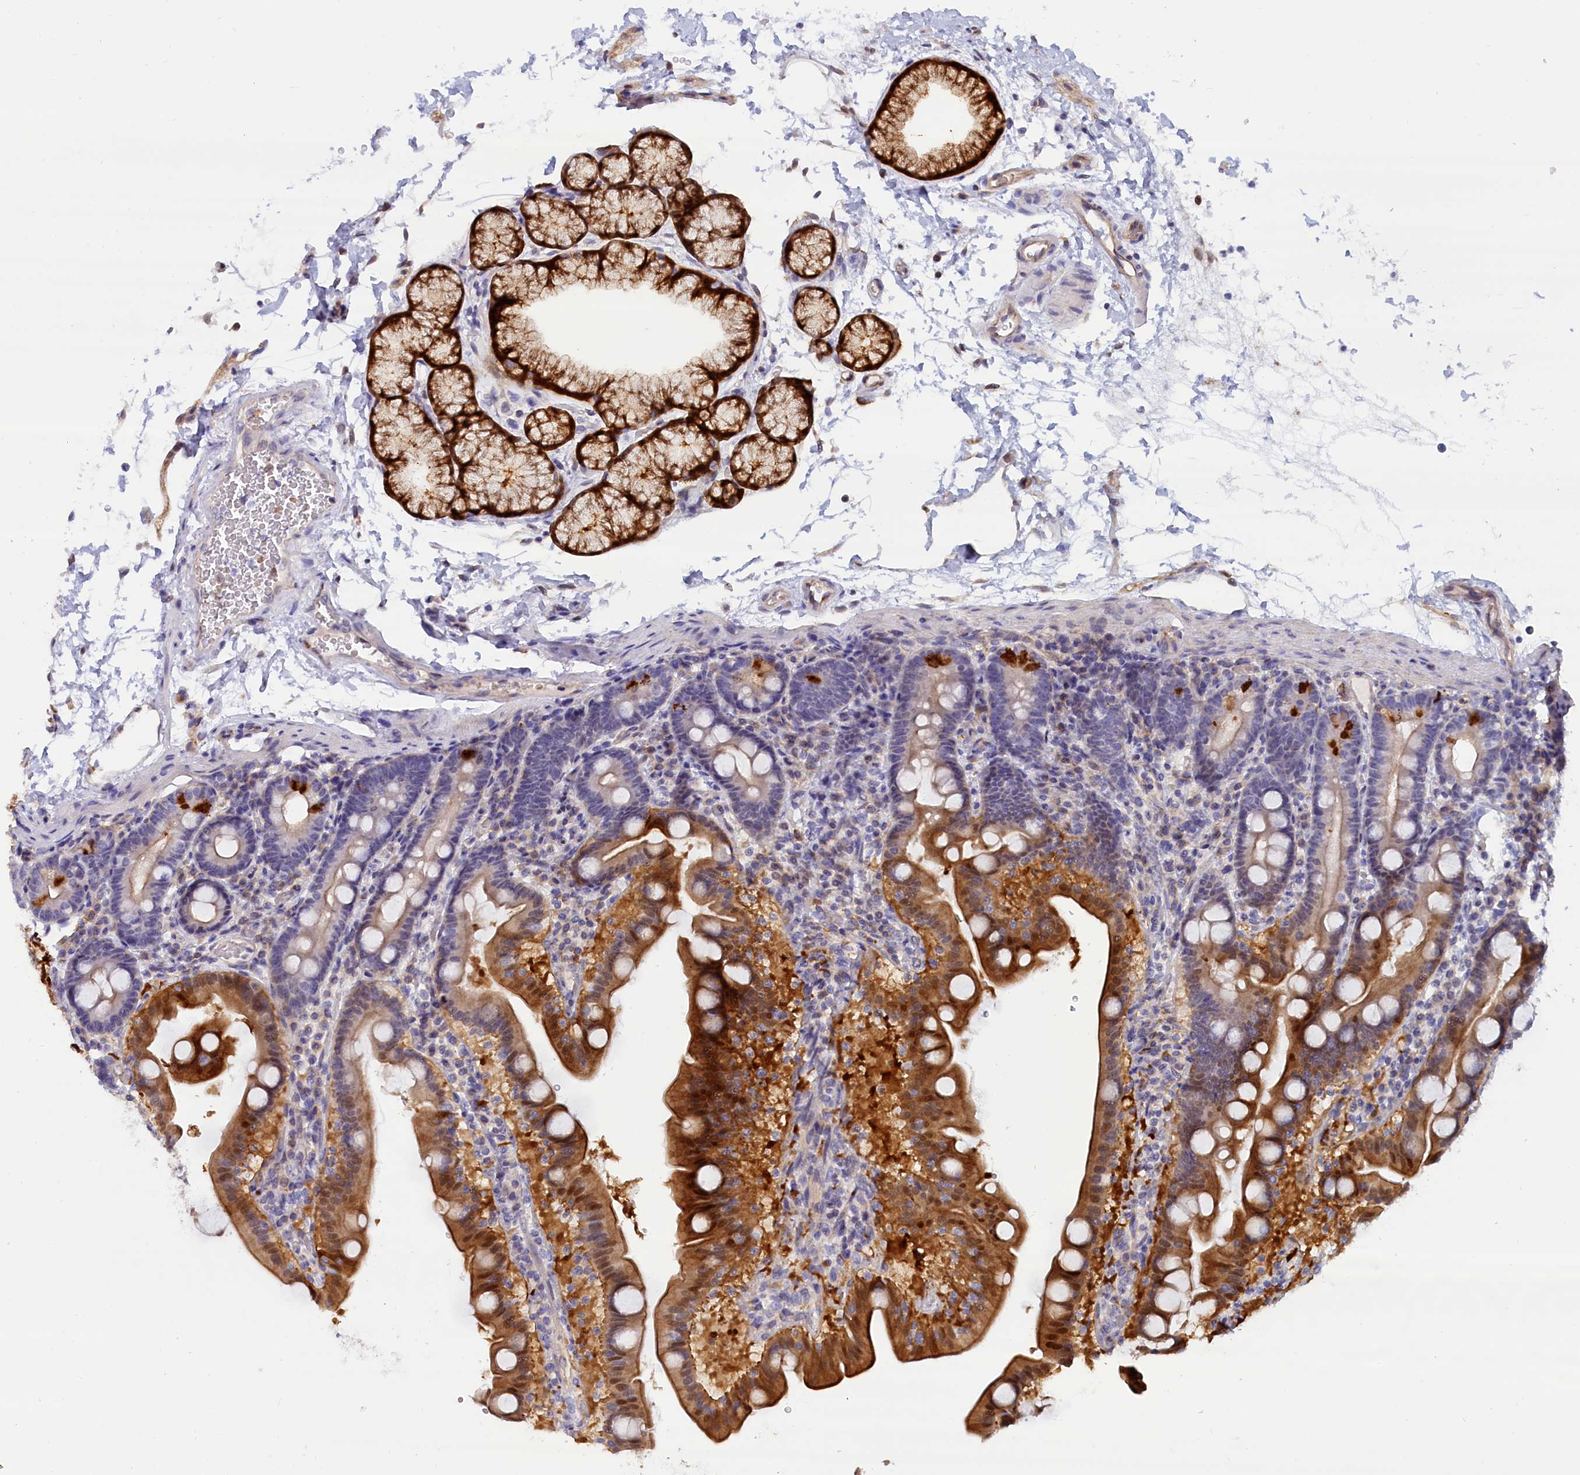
{"staining": {"intensity": "moderate", "quantity": "25%-75%", "location": "cytoplasmic/membranous"}, "tissue": "duodenum", "cell_type": "Glandular cells", "image_type": "normal", "snomed": [{"axis": "morphology", "description": "Normal tissue, NOS"}, {"axis": "topography", "description": "Duodenum"}], "caption": "This image reveals immunohistochemistry staining of benign human duodenum, with medium moderate cytoplasmic/membranous staining in approximately 25%-75% of glandular cells.", "gene": "ABCC12", "patient": {"sex": "male", "age": 54}}